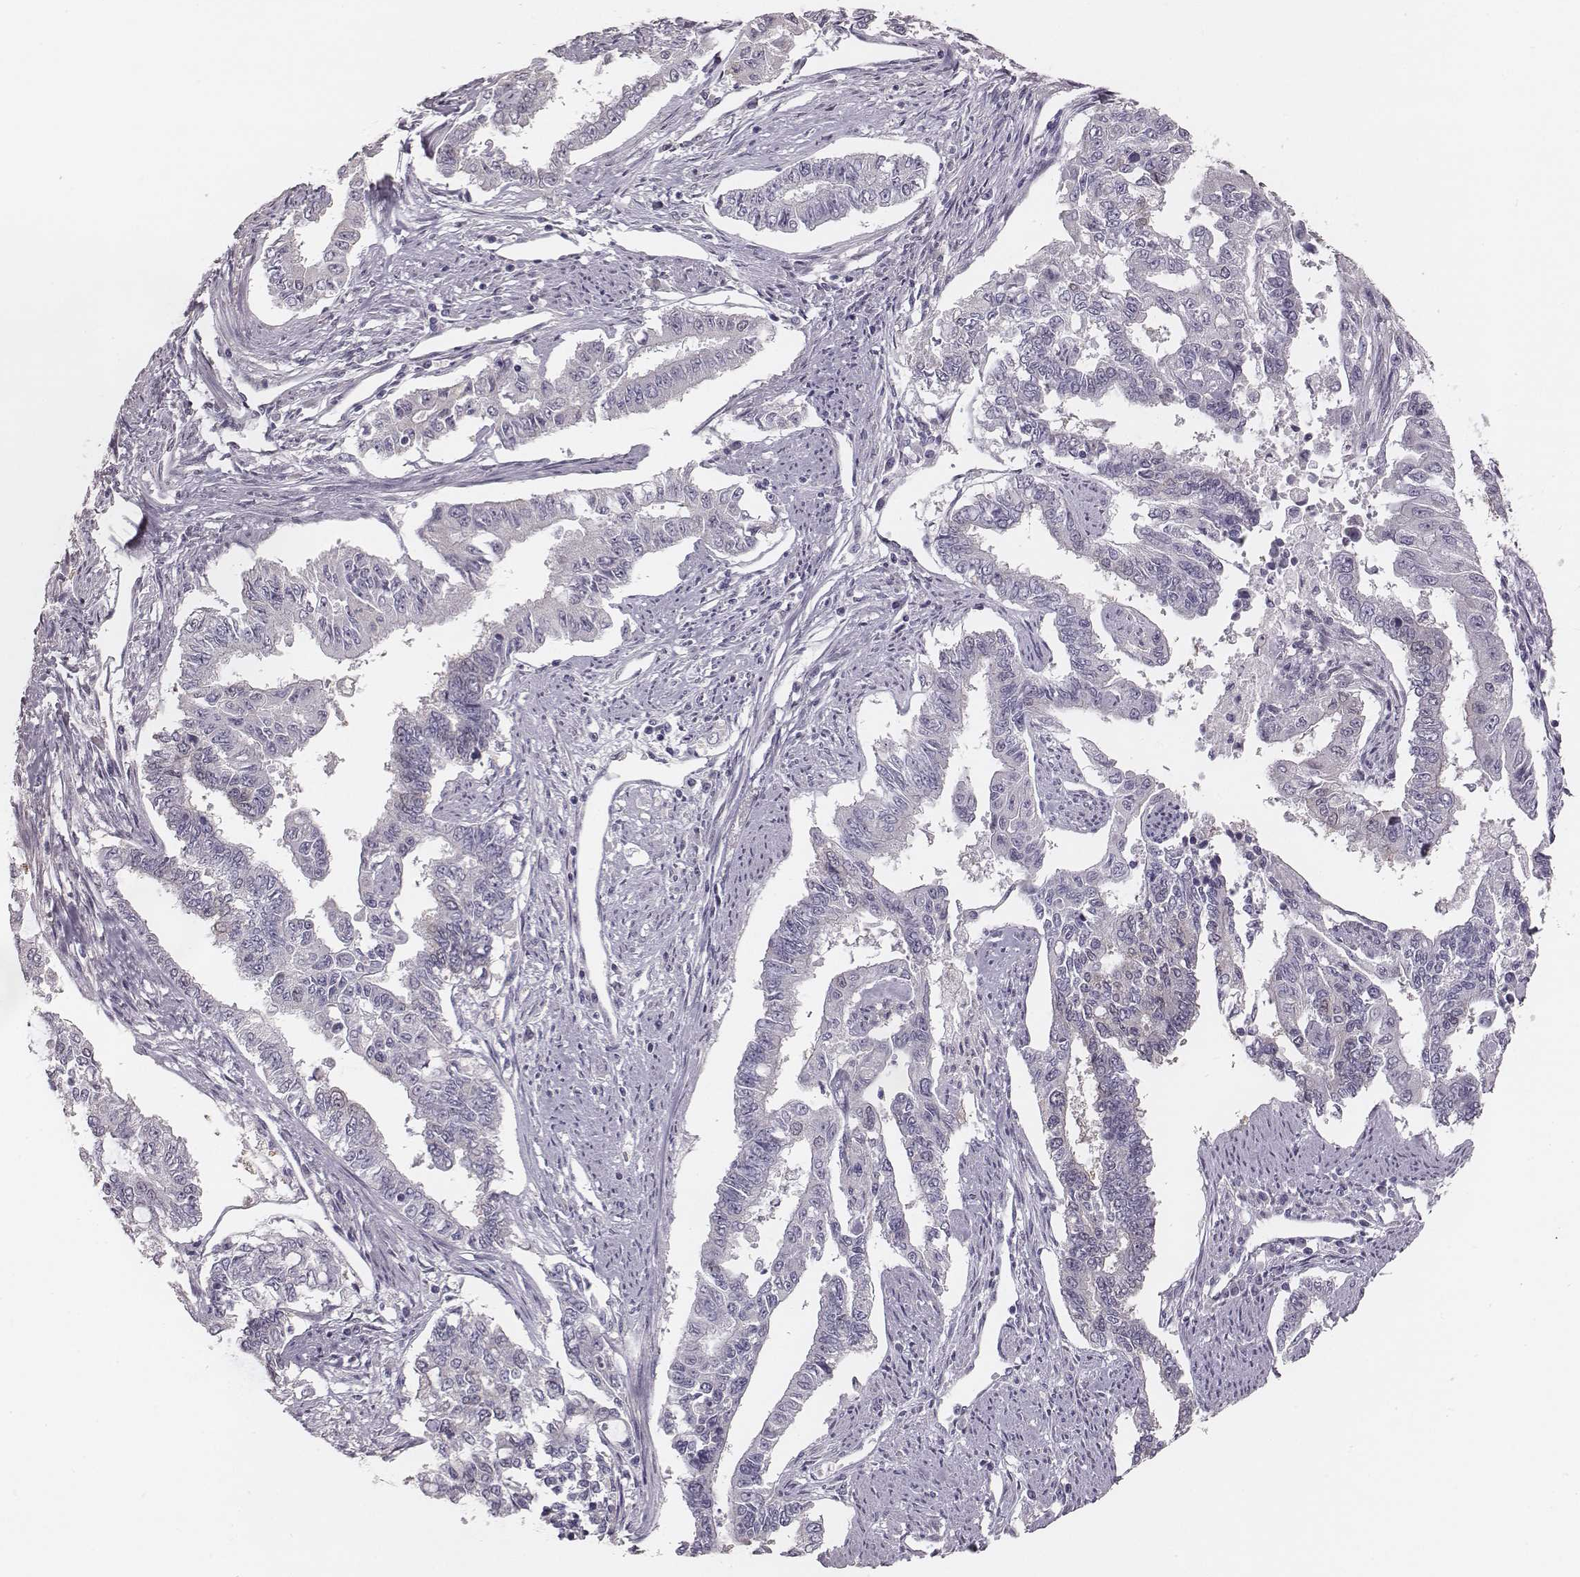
{"staining": {"intensity": "negative", "quantity": "none", "location": "none"}, "tissue": "endometrial cancer", "cell_type": "Tumor cells", "image_type": "cancer", "snomed": [{"axis": "morphology", "description": "Adenocarcinoma, NOS"}, {"axis": "topography", "description": "Uterus"}], "caption": "The histopathology image exhibits no staining of tumor cells in endometrial adenocarcinoma.", "gene": "PBK", "patient": {"sex": "female", "age": 59}}